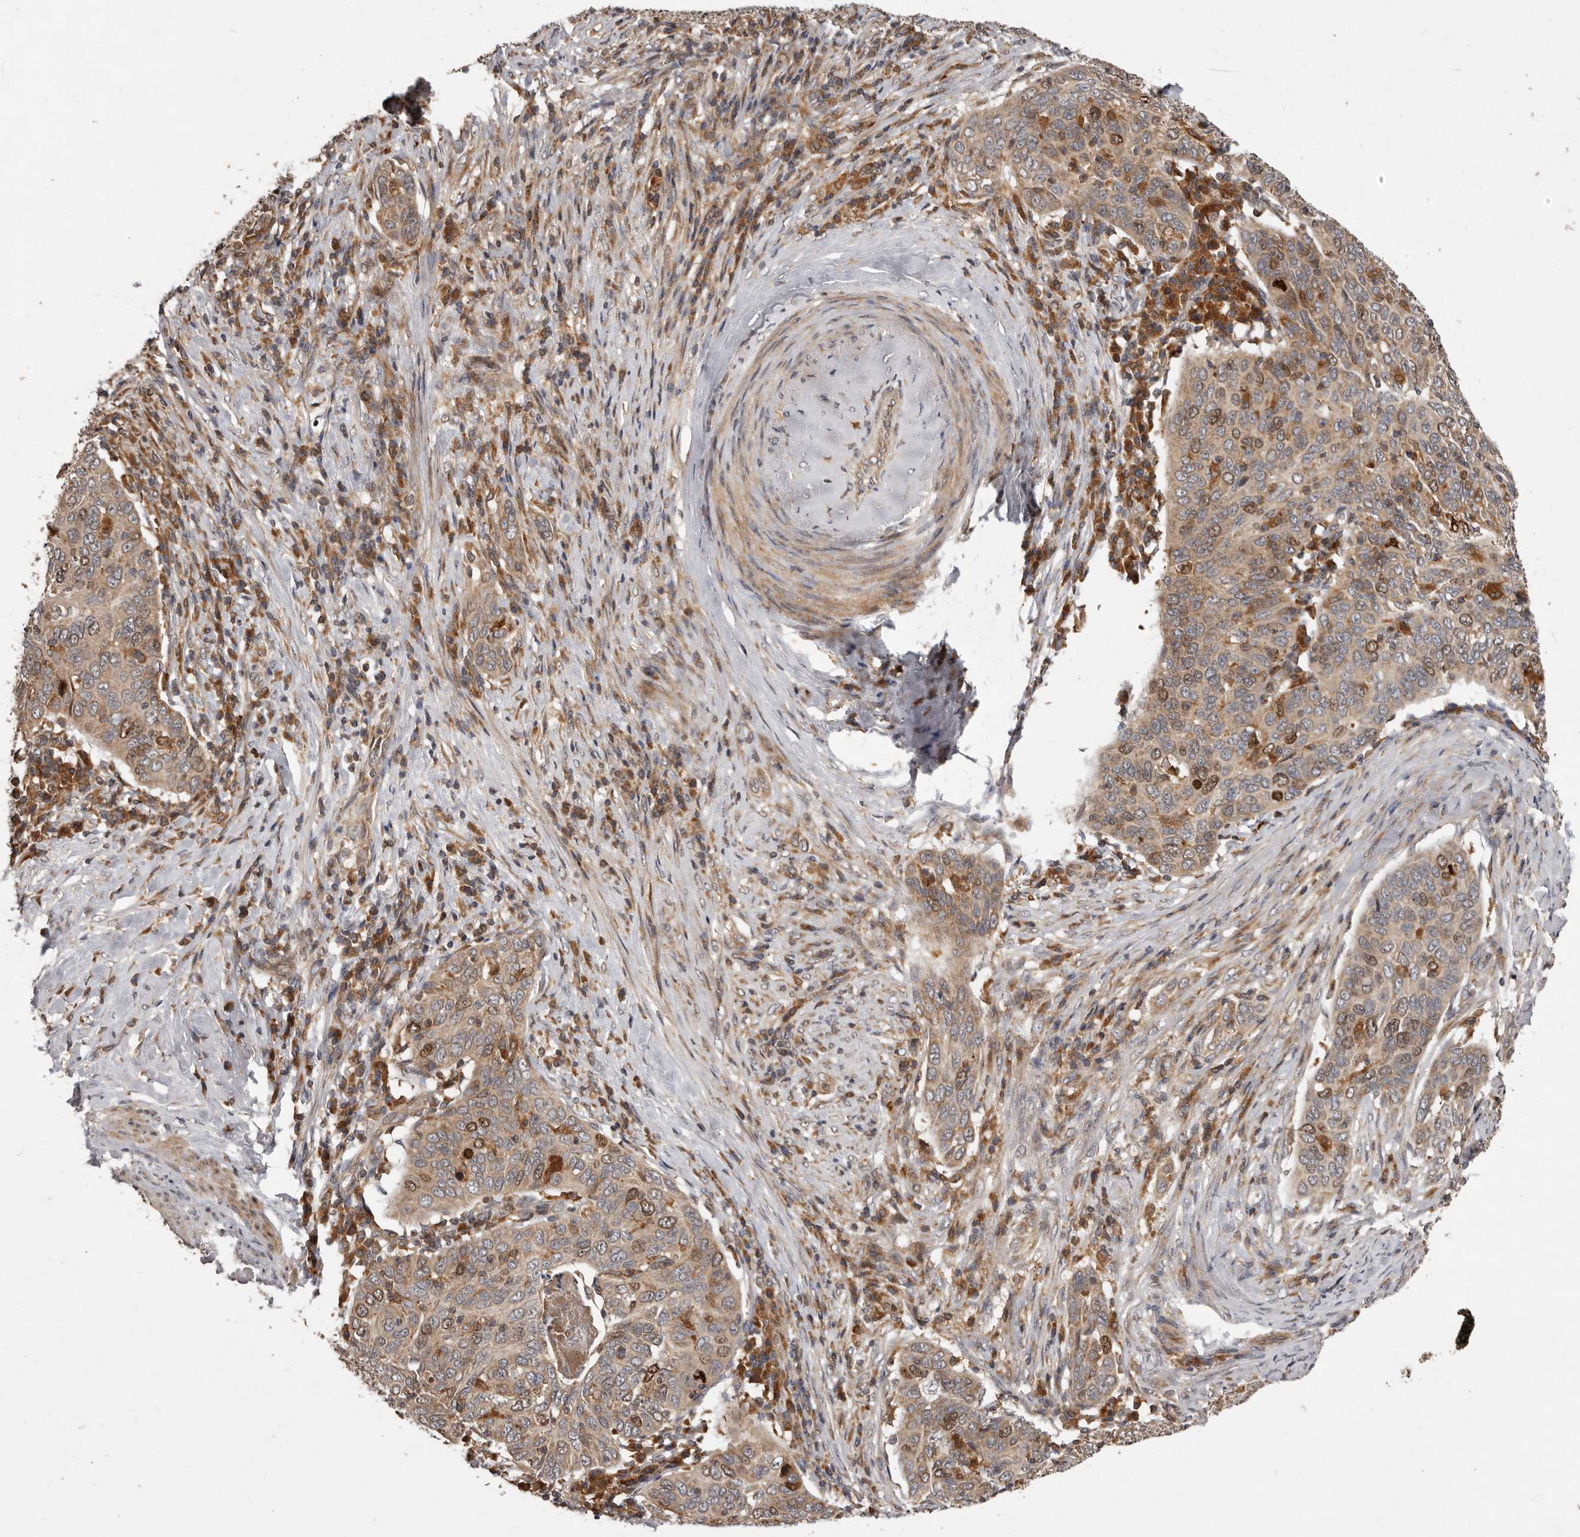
{"staining": {"intensity": "moderate", "quantity": "25%-75%", "location": "cytoplasmic/membranous,nuclear"}, "tissue": "cervical cancer", "cell_type": "Tumor cells", "image_type": "cancer", "snomed": [{"axis": "morphology", "description": "Squamous cell carcinoma, NOS"}, {"axis": "topography", "description": "Cervix"}], "caption": "Protein positivity by immunohistochemistry (IHC) demonstrates moderate cytoplasmic/membranous and nuclear staining in approximately 25%-75% of tumor cells in squamous cell carcinoma (cervical). (DAB (3,3'-diaminobenzidine) IHC with brightfield microscopy, high magnification).", "gene": "RNF187", "patient": {"sex": "female", "age": 60}}